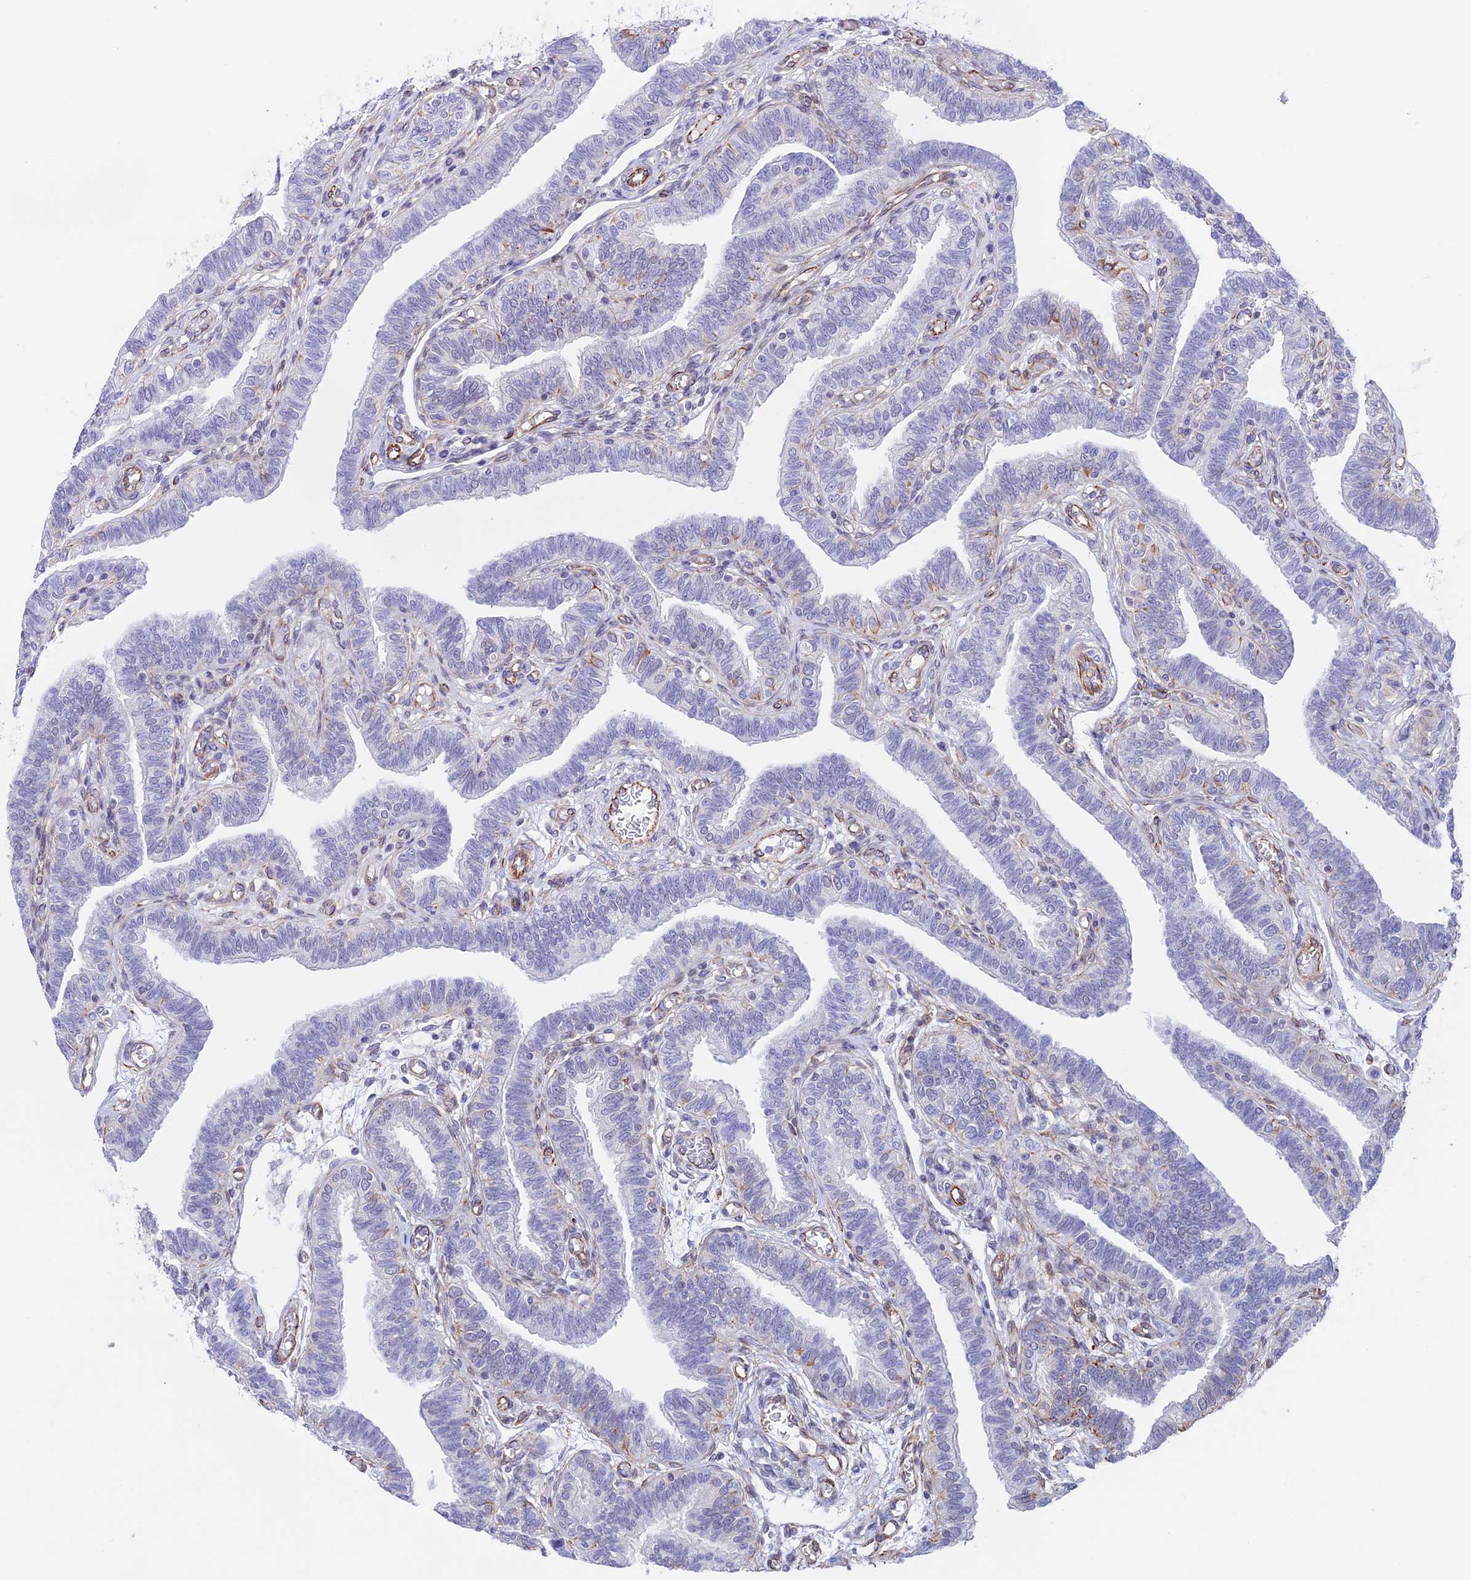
{"staining": {"intensity": "weak", "quantity": "<25%", "location": "cytoplasmic/membranous,nuclear"}, "tissue": "fallopian tube", "cell_type": "Glandular cells", "image_type": "normal", "snomed": [{"axis": "morphology", "description": "Normal tissue, NOS"}, {"axis": "topography", "description": "Fallopian tube"}], "caption": "Histopathology image shows no significant protein positivity in glandular cells of normal fallopian tube.", "gene": "ZNF652", "patient": {"sex": "female", "age": 39}}